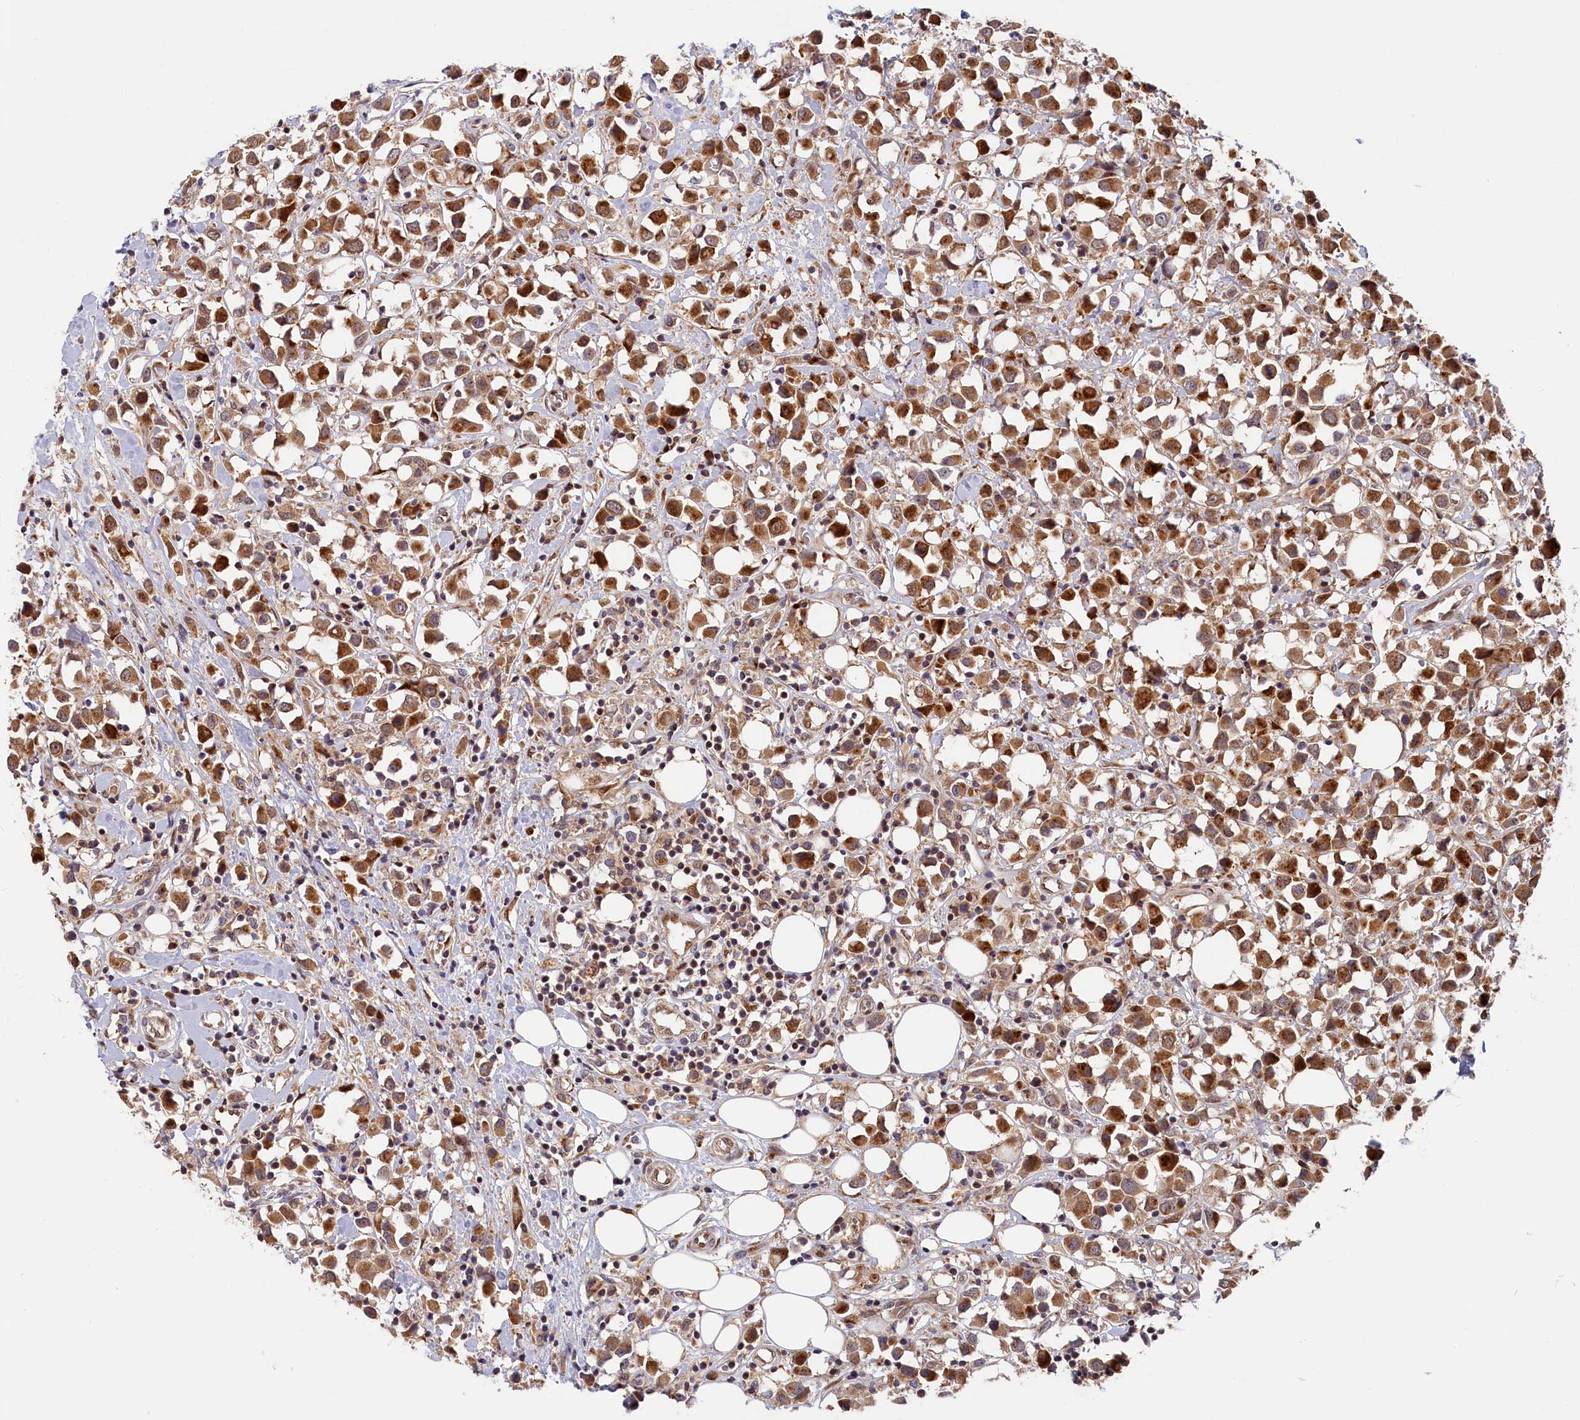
{"staining": {"intensity": "moderate", "quantity": ">75%", "location": "cytoplasmic/membranous,nuclear"}, "tissue": "breast cancer", "cell_type": "Tumor cells", "image_type": "cancer", "snomed": [{"axis": "morphology", "description": "Duct carcinoma"}, {"axis": "topography", "description": "Breast"}], "caption": "The micrograph exhibits staining of breast intraductal carcinoma, revealing moderate cytoplasmic/membranous and nuclear protein expression (brown color) within tumor cells. Using DAB (3,3'-diaminobenzidine) (brown) and hematoxylin (blue) stains, captured at high magnification using brightfield microscopy.", "gene": "CHST12", "patient": {"sex": "female", "age": 61}}